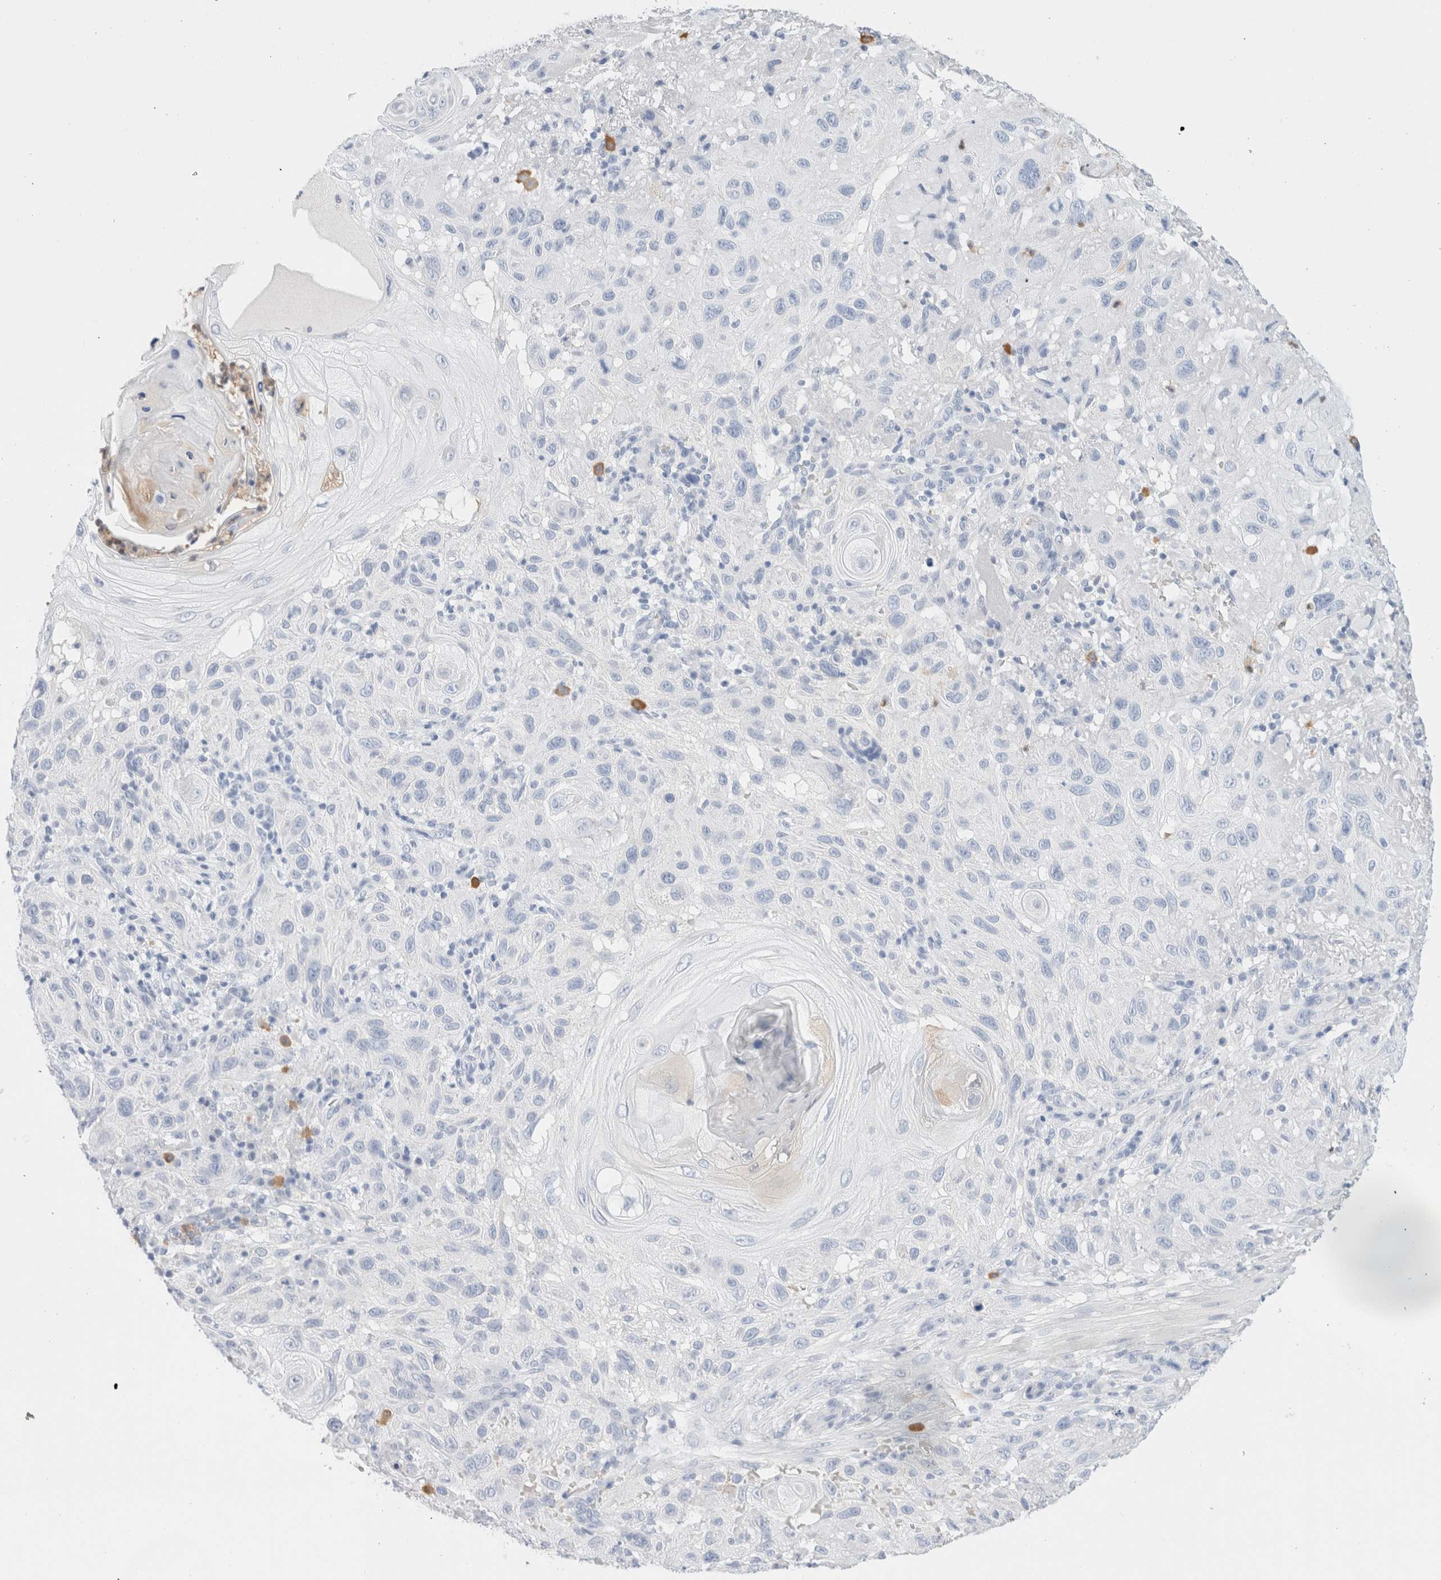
{"staining": {"intensity": "negative", "quantity": "none", "location": "none"}, "tissue": "skin cancer", "cell_type": "Tumor cells", "image_type": "cancer", "snomed": [{"axis": "morphology", "description": "Normal tissue, NOS"}, {"axis": "morphology", "description": "Squamous cell carcinoma, NOS"}, {"axis": "topography", "description": "Skin"}], "caption": "This is a histopathology image of IHC staining of skin cancer, which shows no positivity in tumor cells.", "gene": "ARG1", "patient": {"sex": "female", "age": 96}}